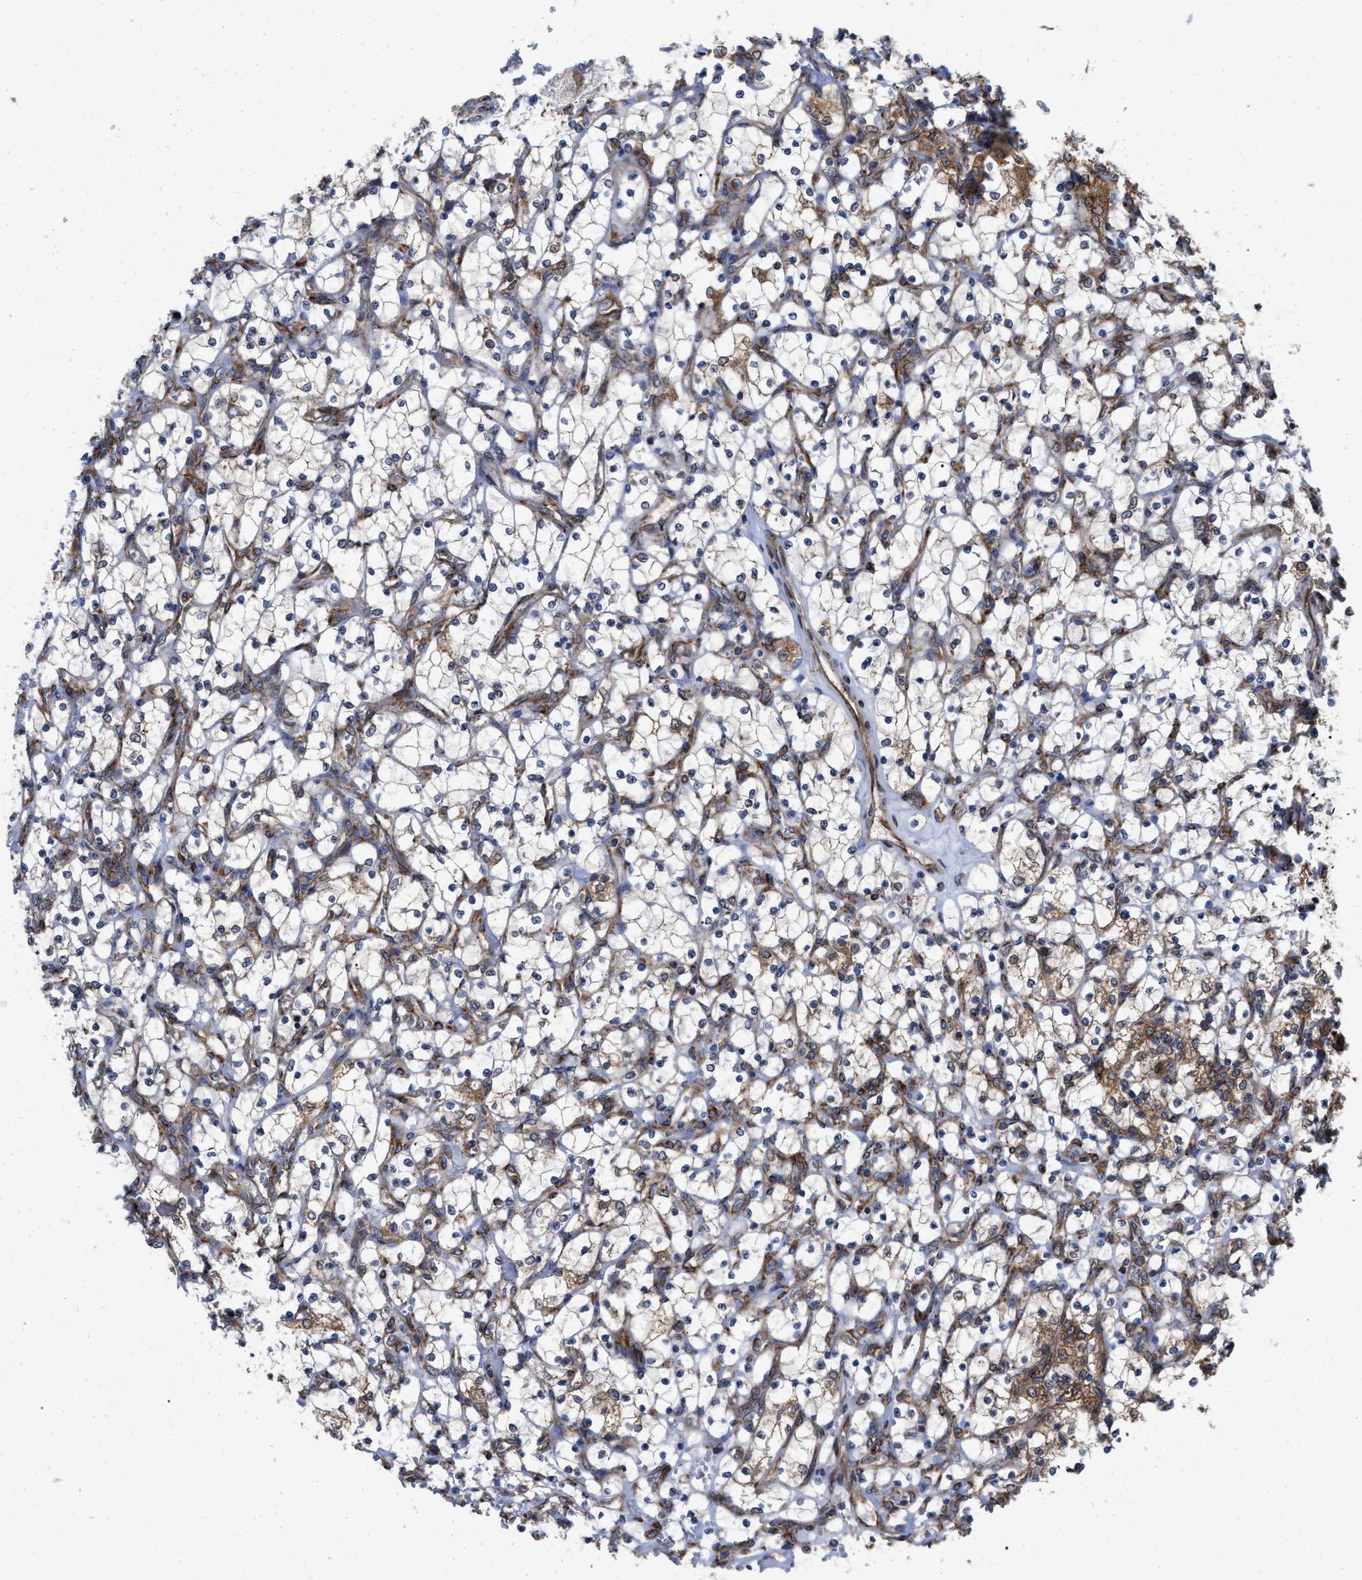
{"staining": {"intensity": "weak", "quantity": "<25%", "location": "cytoplasmic/membranous"}, "tissue": "renal cancer", "cell_type": "Tumor cells", "image_type": "cancer", "snomed": [{"axis": "morphology", "description": "Adenocarcinoma, NOS"}, {"axis": "topography", "description": "Kidney"}], "caption": "Immunohistochemistry histopathology image of neoplastic tissue: human renal adenocarcinoma stained with DAB reveals no significant protein expression in tumor cells. Brightfield microscopy of IHC stained with DAB (3,3'-diaminobenzidine) (brown) and hematoxylin (blue), captured at high magnification.", "gene": "FAM120A", "patient": {"sex": "female", "age": 69}}